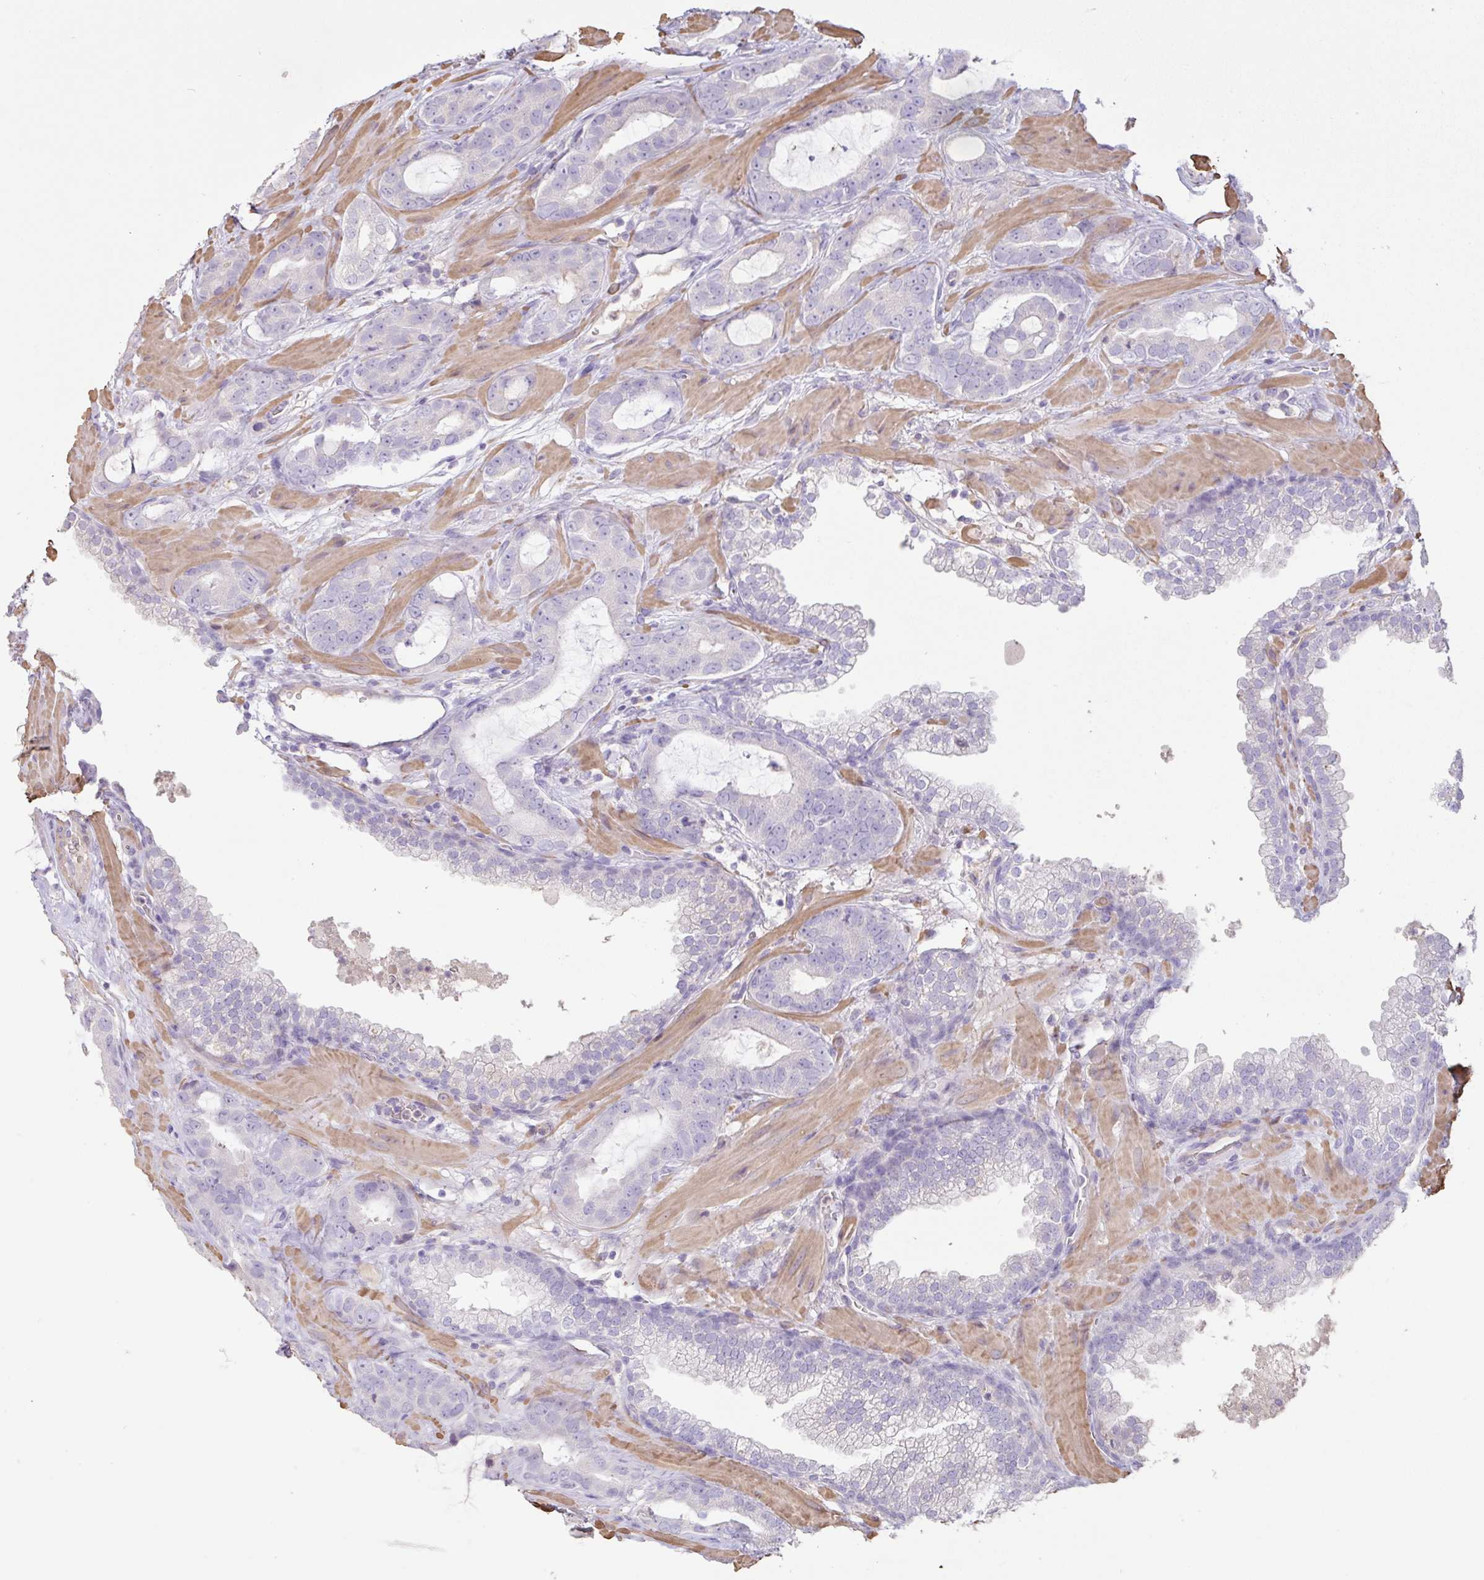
{"staining": {"intensity": "negative", "quantity": "none", "location": "none"}, "tissue": "prostate cancer", "cell_type": "Tumor cells", "image_type": "cancer", "snomed": [{"axis": "morphology", "description": "Adenocarcinoma, Low grade"}, {"axis": "topography", "description": "Prostate"}], "caption": "Human prostate adenocarcinoma (low-grade) stained for a protein using immunohistochemistry (IHC) demonstrates no staining in tumor cells.", "gene": "PYGM", "patient": {"sex": "male", "age": 62}}